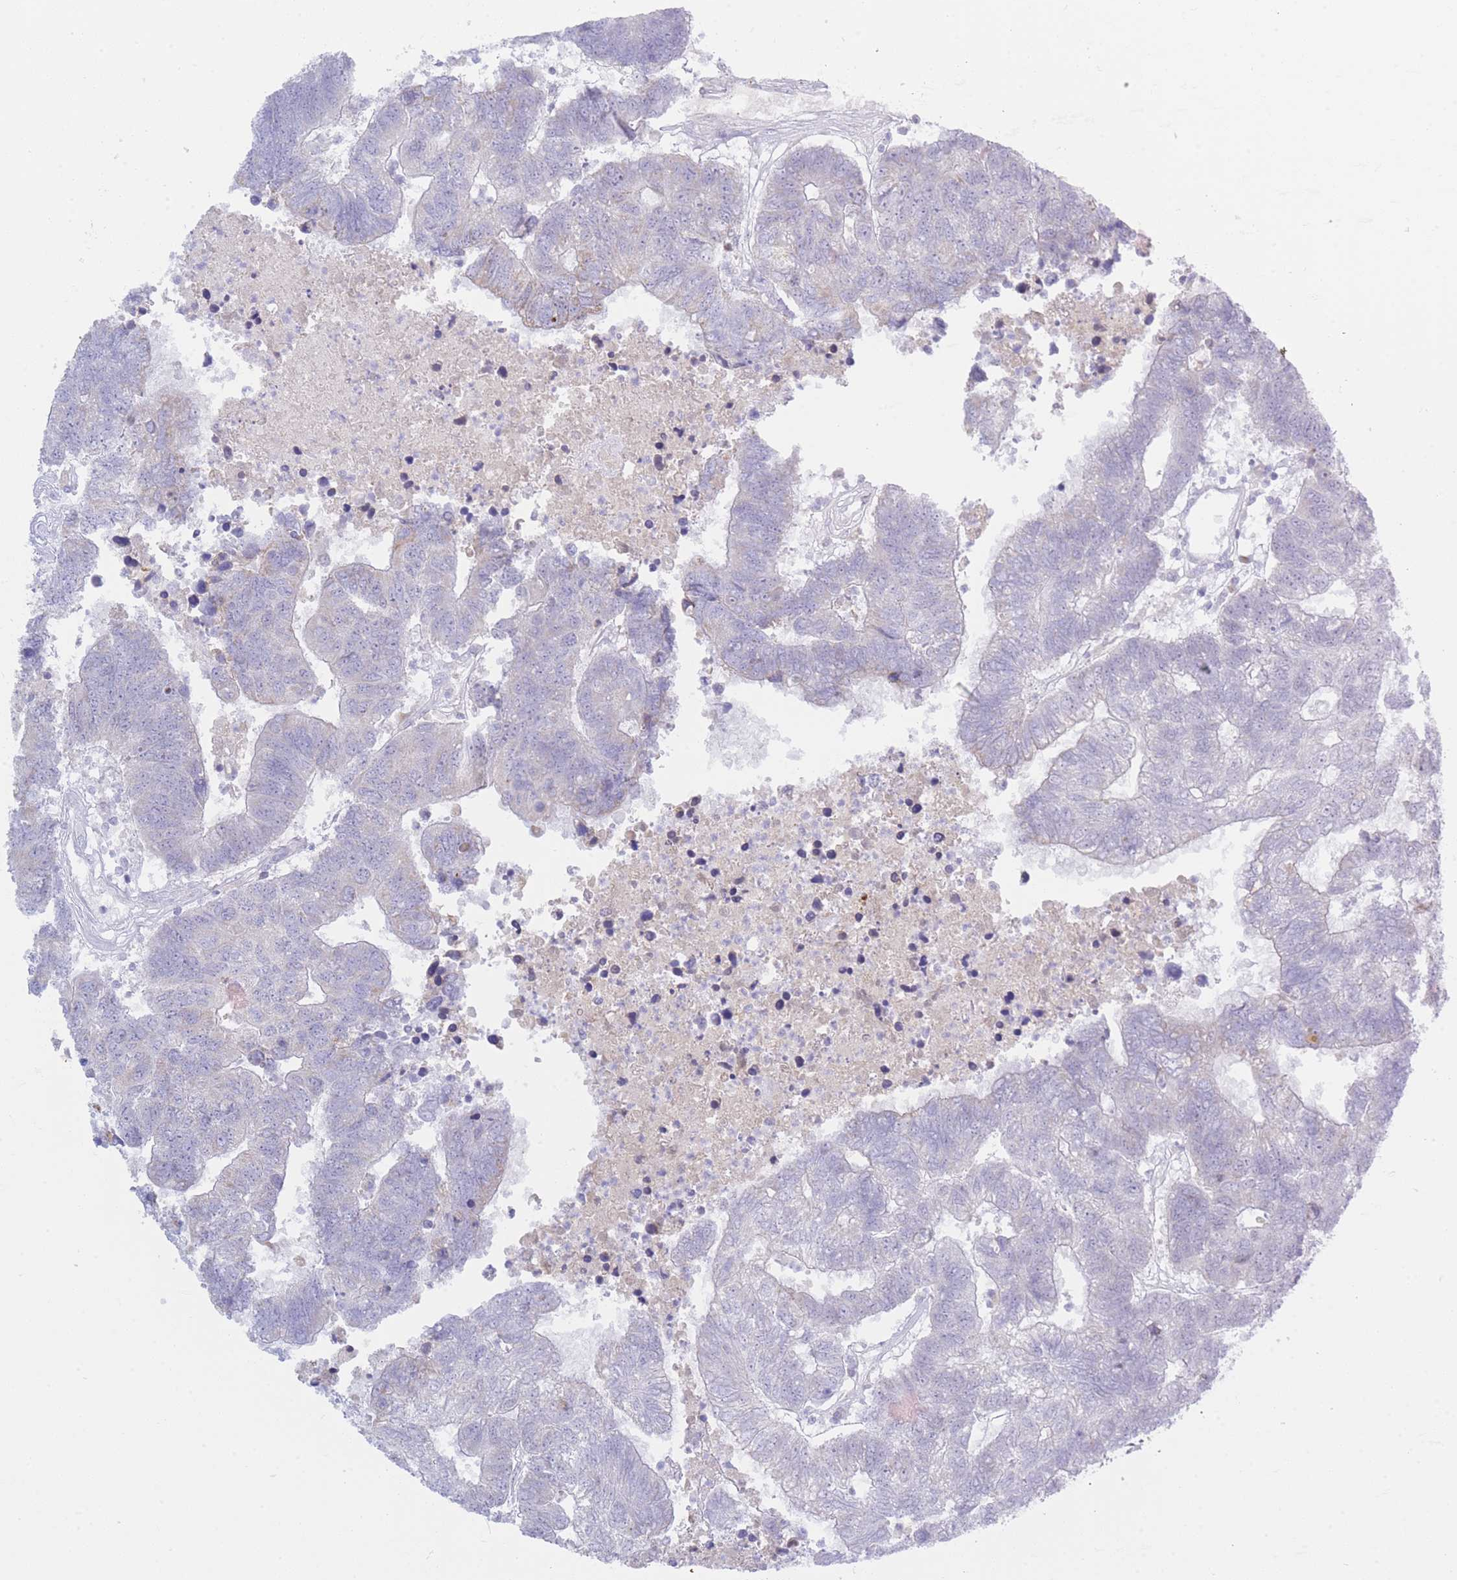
{"staining": {"intensity": "negative", "quantity": "none", "location": "none"}, "tissue": "colorectal cancer", "cell_type": "Tumor cells", "image_type": "cancer", "snomed": [{"axis": "morphology", "description": "Adenocarcinoma, NOS"}, {"axis": "topography", "description": "Colon"}], "caption": "Tumor cells are negative for protein expression in human colorectal cancer.", "gene": "NANP", "patient": {"sex": "female", "age": 48}}